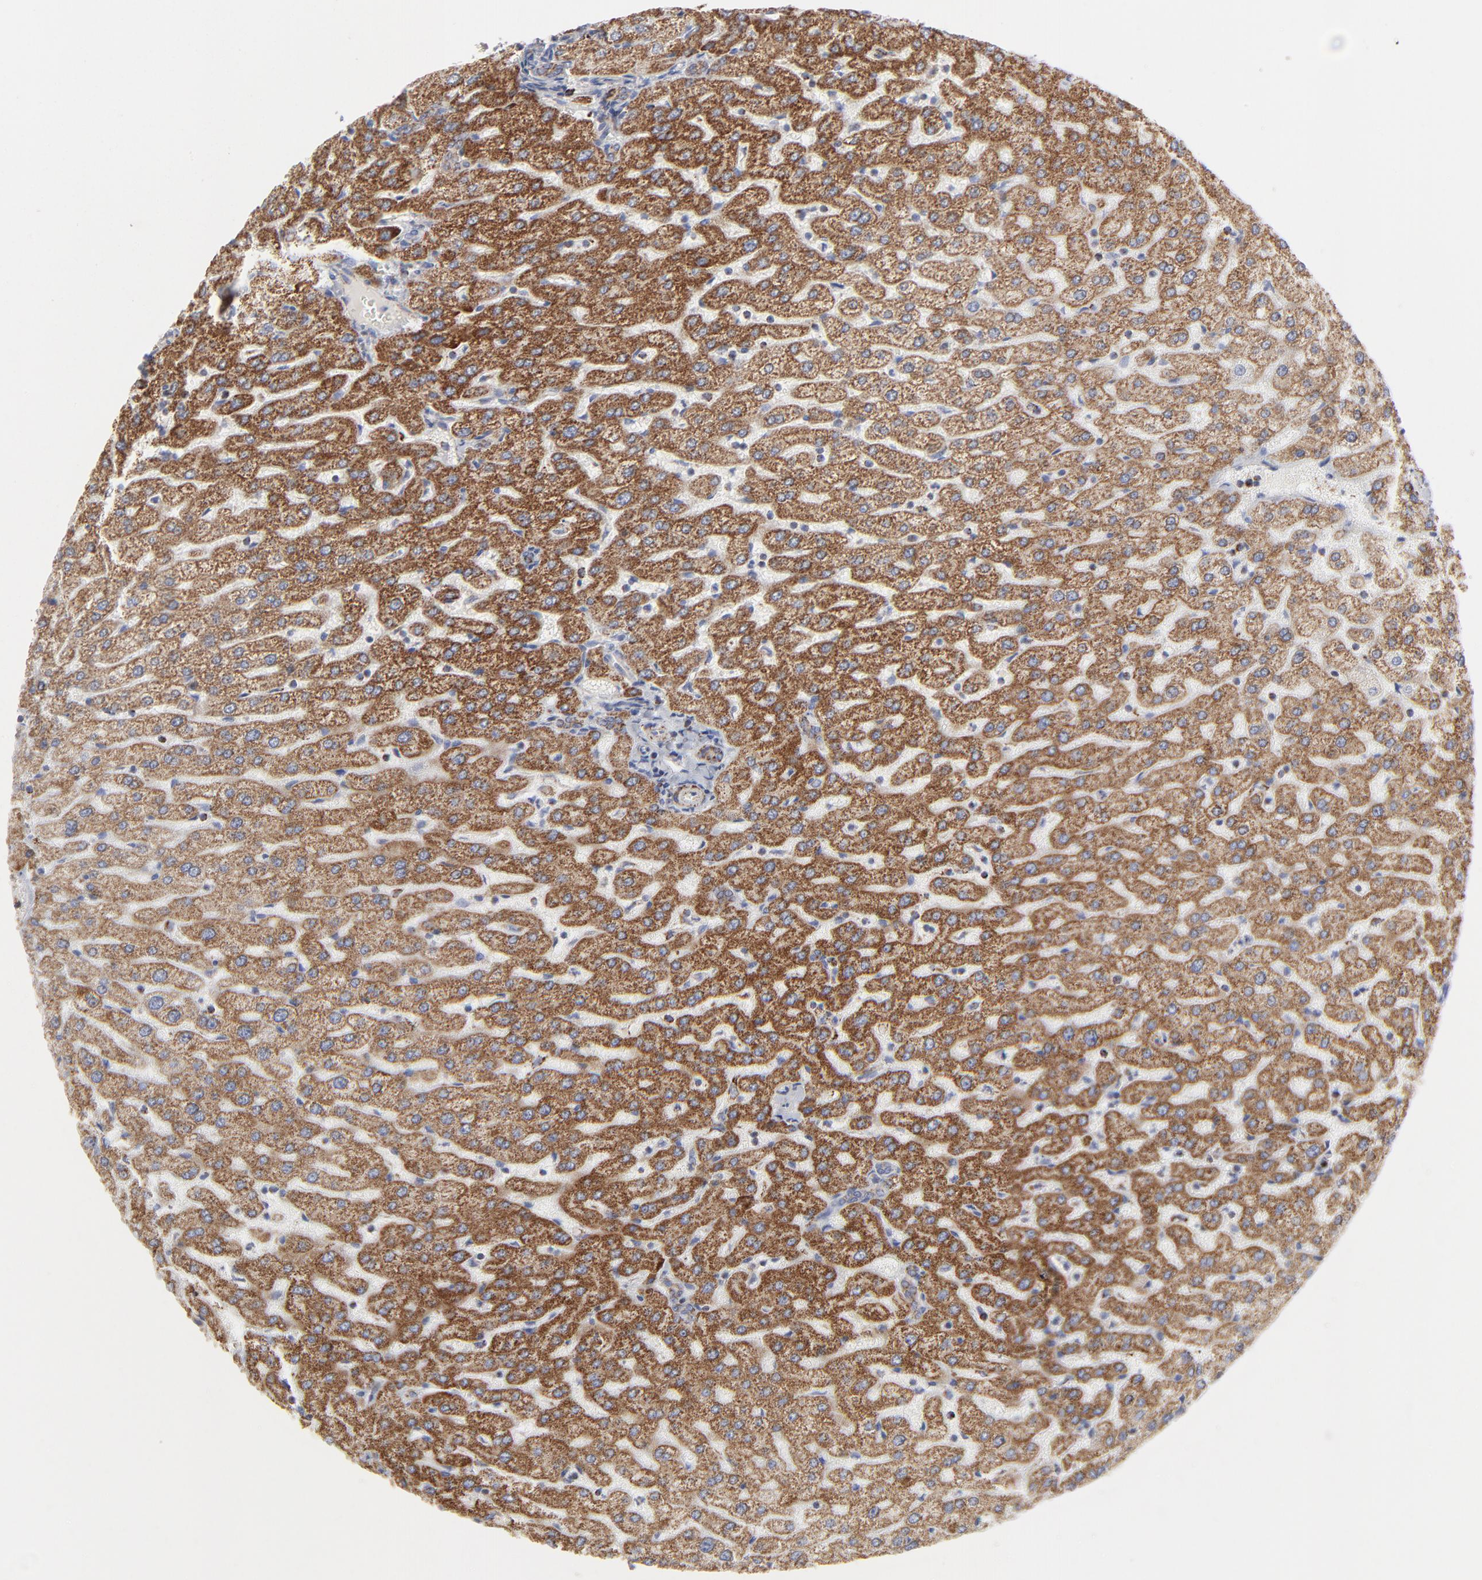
{"staining": {"intensity": "moderate", "quantity": ">75%", "location": "cytoplasmic/membranous"}, "tissue": "liver", "cell_type": "Cholangiocytes", "image_type": "normal", "snomed": [{"axis": "morphology", "description": "Normal tissue, NOS"}, {"axis": "morphology", "description": "Fibrosis, NOS"}, {"axis": "topography", "description": "Liver"}], "caption": "Protein staining by immunohistochemistry (IHC) displays moderate cytoplasmic/membranous positivity in approximately >75% of cholangiocytes in normal liver.", "gene": "ASB3", "patient": {"sex": "female", "age": 29}}